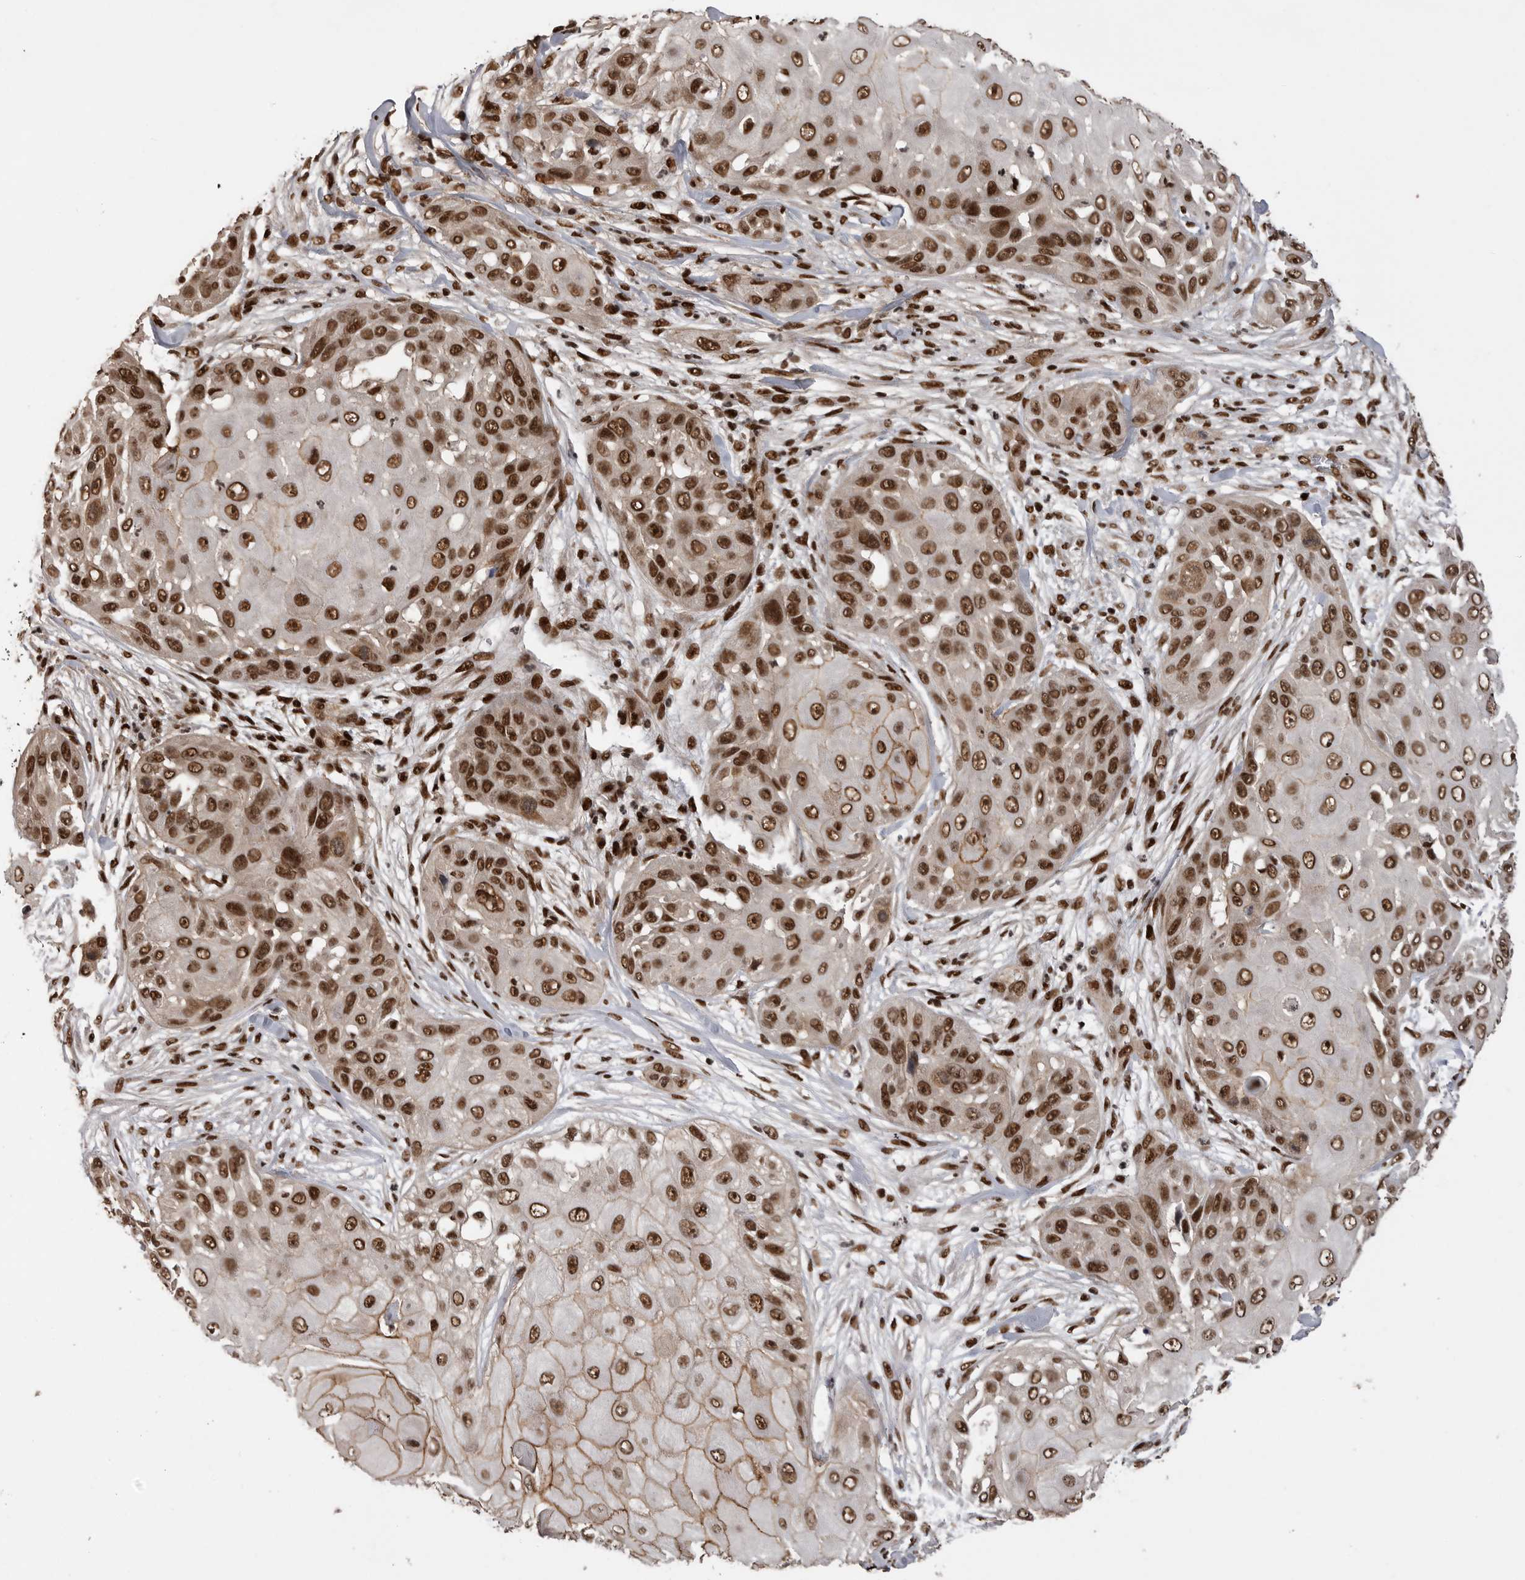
{"staining": {"intensity": "strong", "quantity": ">75%", "location": "nuclear"}, "tissue": "skin cancer", "cell_type": "Tumor cells", "image_type": "cancer", "snomed": [{"axis": "morphology", "description": "Squamous cell carcinoma, NOS"}, {"axis": "topography", "description": "Skin"}], "caption": "This photomicrograph reveals squamous cell carcinoma (skin) stained with immunohistochemistry to label a protein in brown. The nuclear of tumor cells show strong positivity for the protein. Nuclei are counter-stained blue.", "gene": "PPP1R8", "patient": {"sex": "female", "age": 44}}